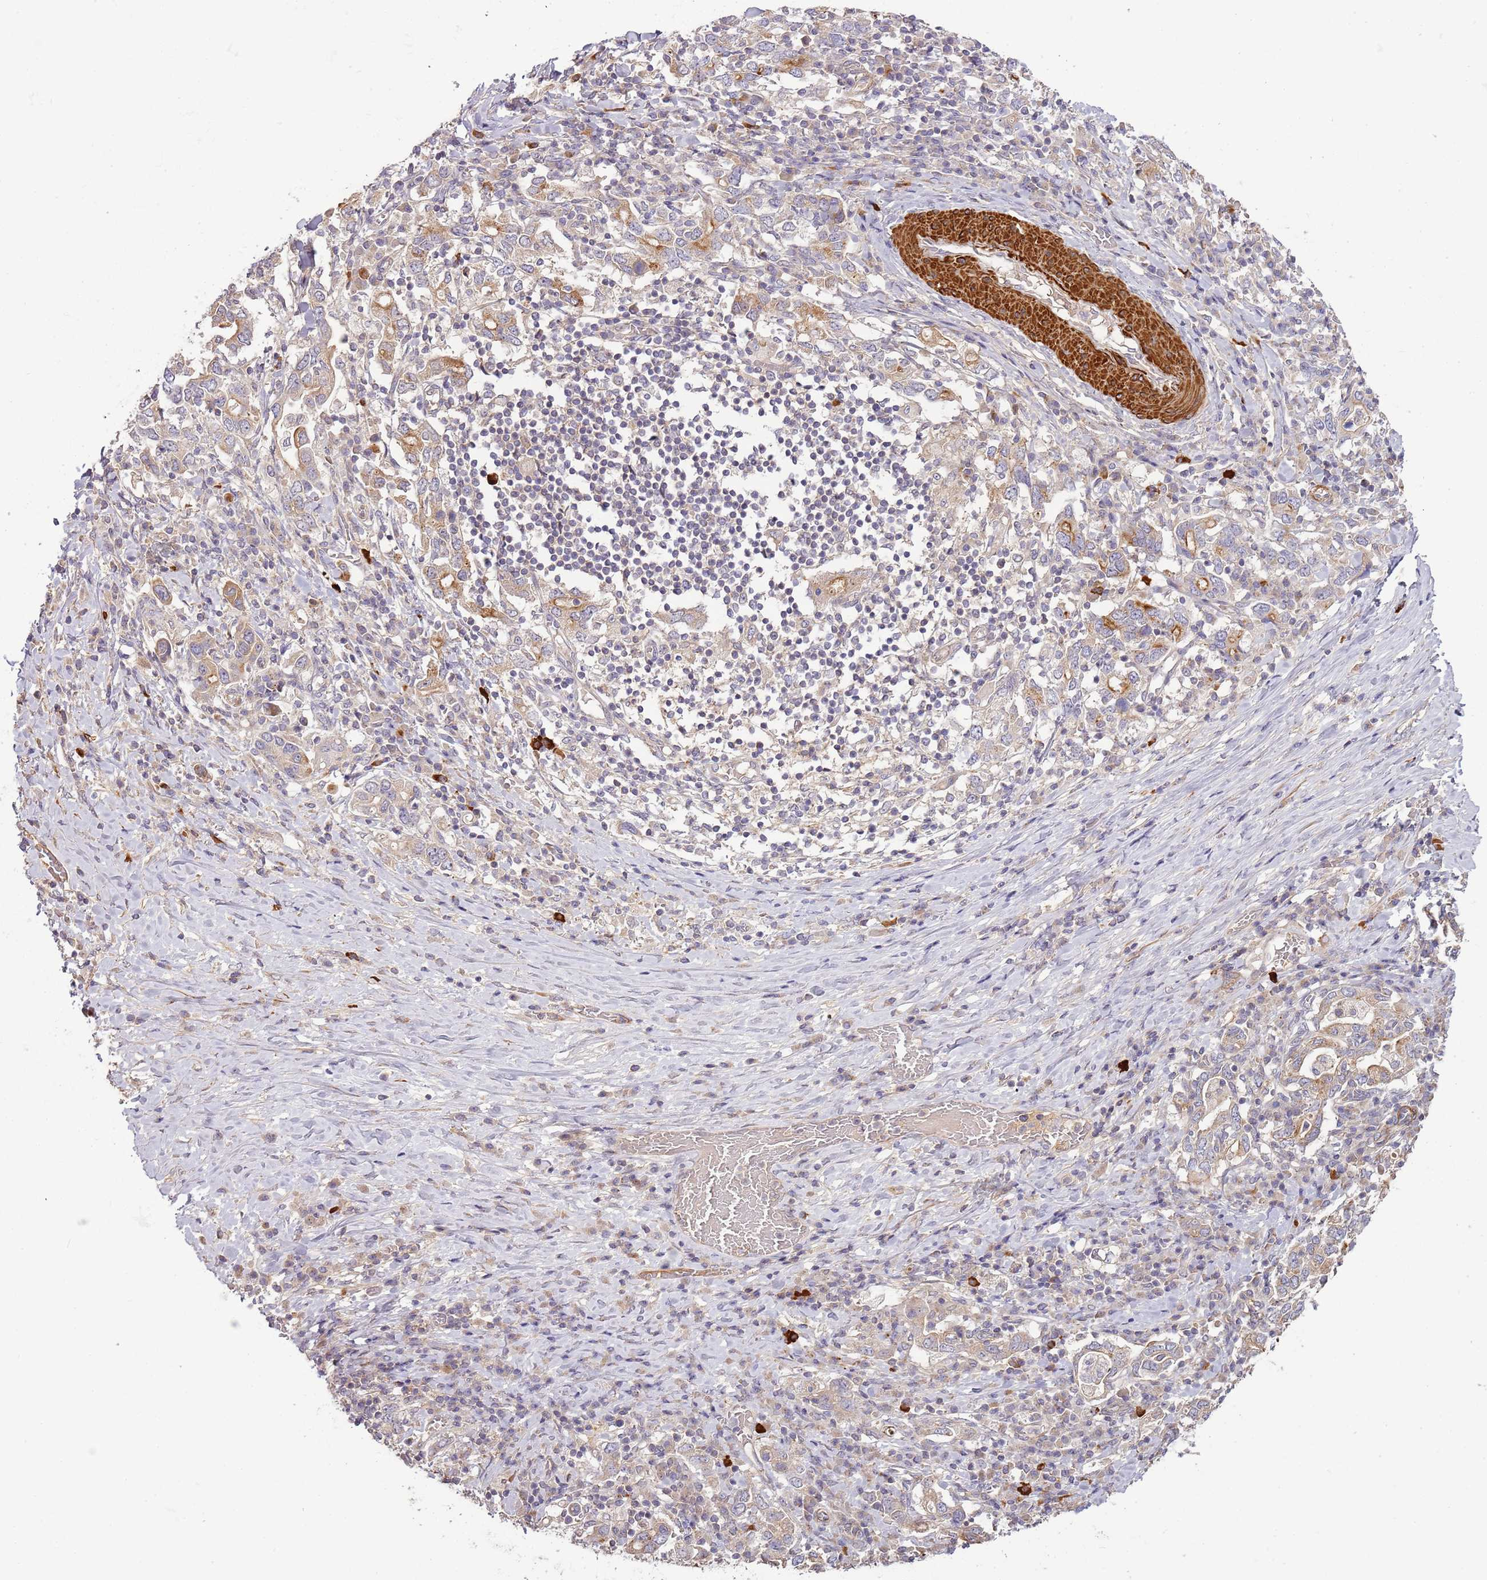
{"staining": {"intensity": "moderate", "quantity": "<25%", "location": "cytoplasmic/membranous"}, "tissue": "stomach cancer", "cell_type": "Tumor cells", "image_type": "cancer", "snomed": [{"axis": "morphology", "description": "Adenocarcinoma, NOS"}, {"axis": "topography", "description": "Stomach, upper"}, {"axis": "topography", "description": "Stomach"}], "caption": "Immunohistochemistry (IHC) of stomach adenocarcinoma demonstrates low levels of moderate cytoplasmic/membranous positivity in approximately <25% of tumor cells.", "gene": "RNF128", "patient": {"sex": "male", "age": 62}}